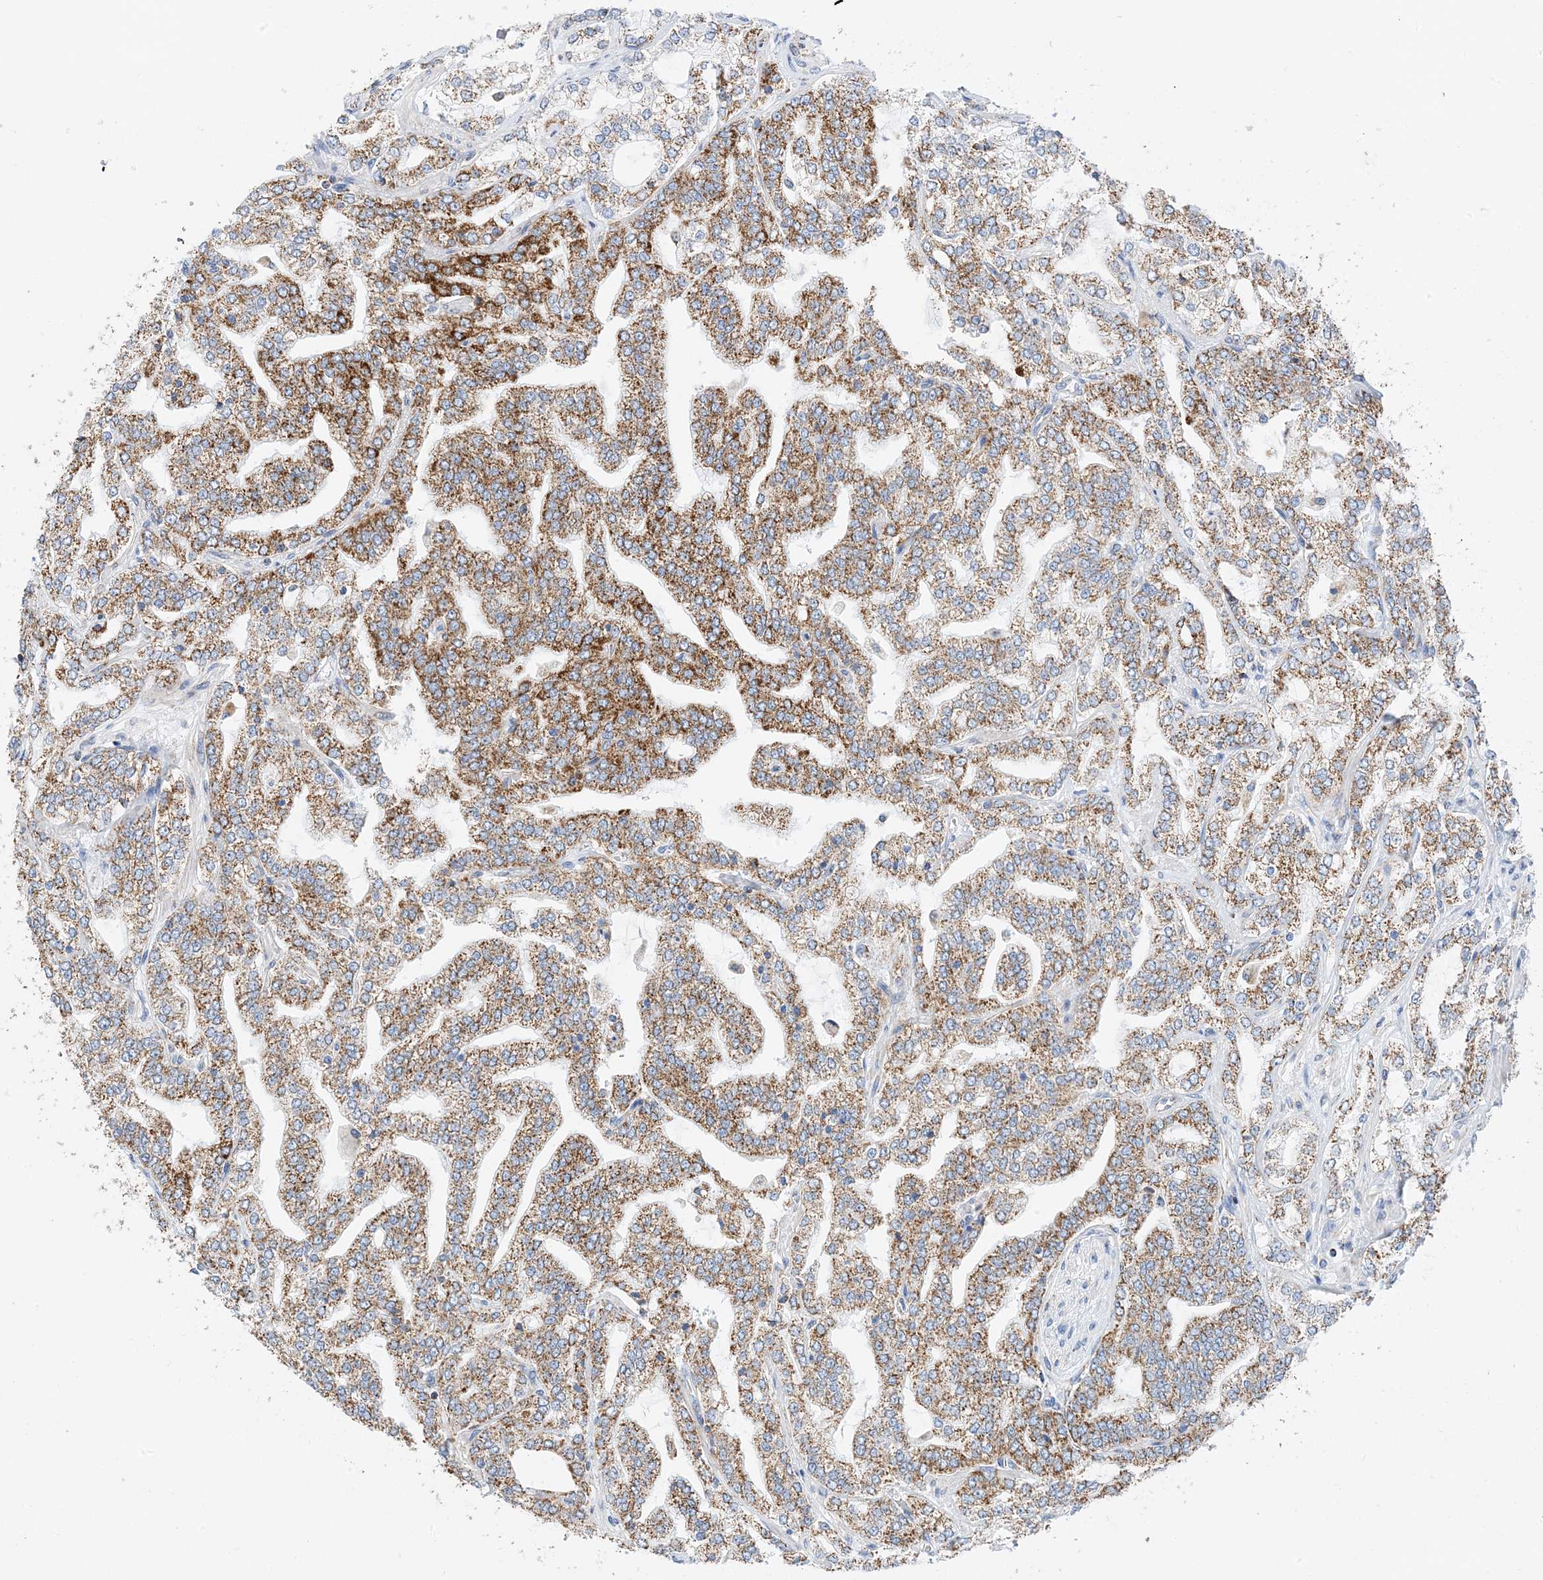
{"staining": {"intensity": "strong", "quantity": ">75%", "location": "cytoplasmic/membranous"}, "tissue": "prostate cancer", "cell_type": "Tumor cells", "image_type": "cancer", "snomed": [{"axis": "morphology", "description": "Adenocarcinoma, High grade"}, {"axis": "topography", "description": "Prostate"}], "caption": "Prostate cancer tissue shows strong cytoplasmic/membranous positivity in approximately >75% of tumor cells, visualized by immunohistochemistry. Using DAB (3,3'-diaminobenzidine) (brown) and hematoxylin (blue) stains, captured at high magnification using brightfield microscopy.", "gene": "CAPN13", "patient": {"sex": "male", "age": 64}}